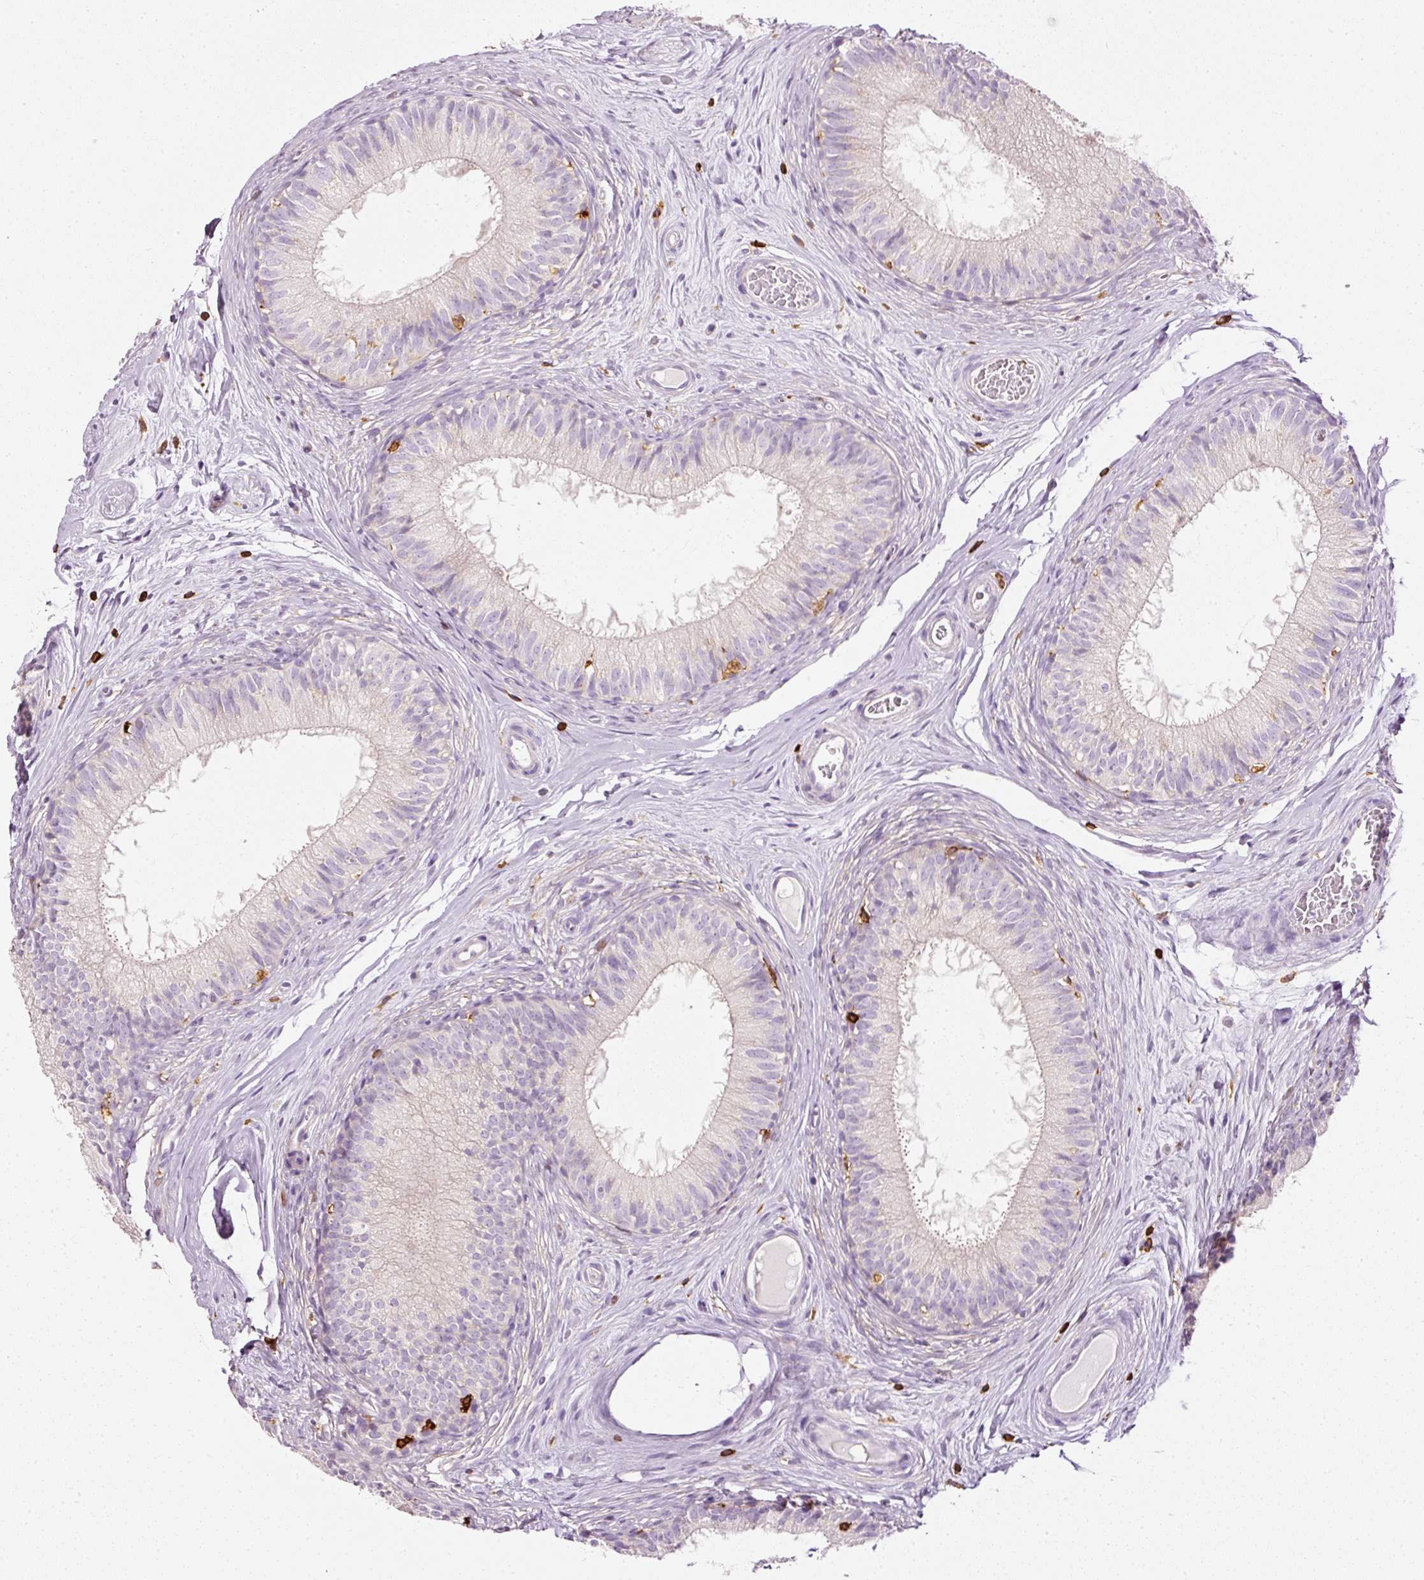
{"staining": {"intensity": "negative", "quantity": "none", "location": "none"}, "tissue": "epididymis", "cell_type": "Glandular cells", "image_type": "normal", "snomed": [{"axis": "morphology", "description": "Normal tissue, NOS"}, {"axis": "topography", "description": "Epididymis"}], "caption": "Immunohistochemical staining of normal human epididymis demonstrates no significant positivity in glandular cells.", "gene": "EVL", "patient": {"sex": "male", "age": 25}}